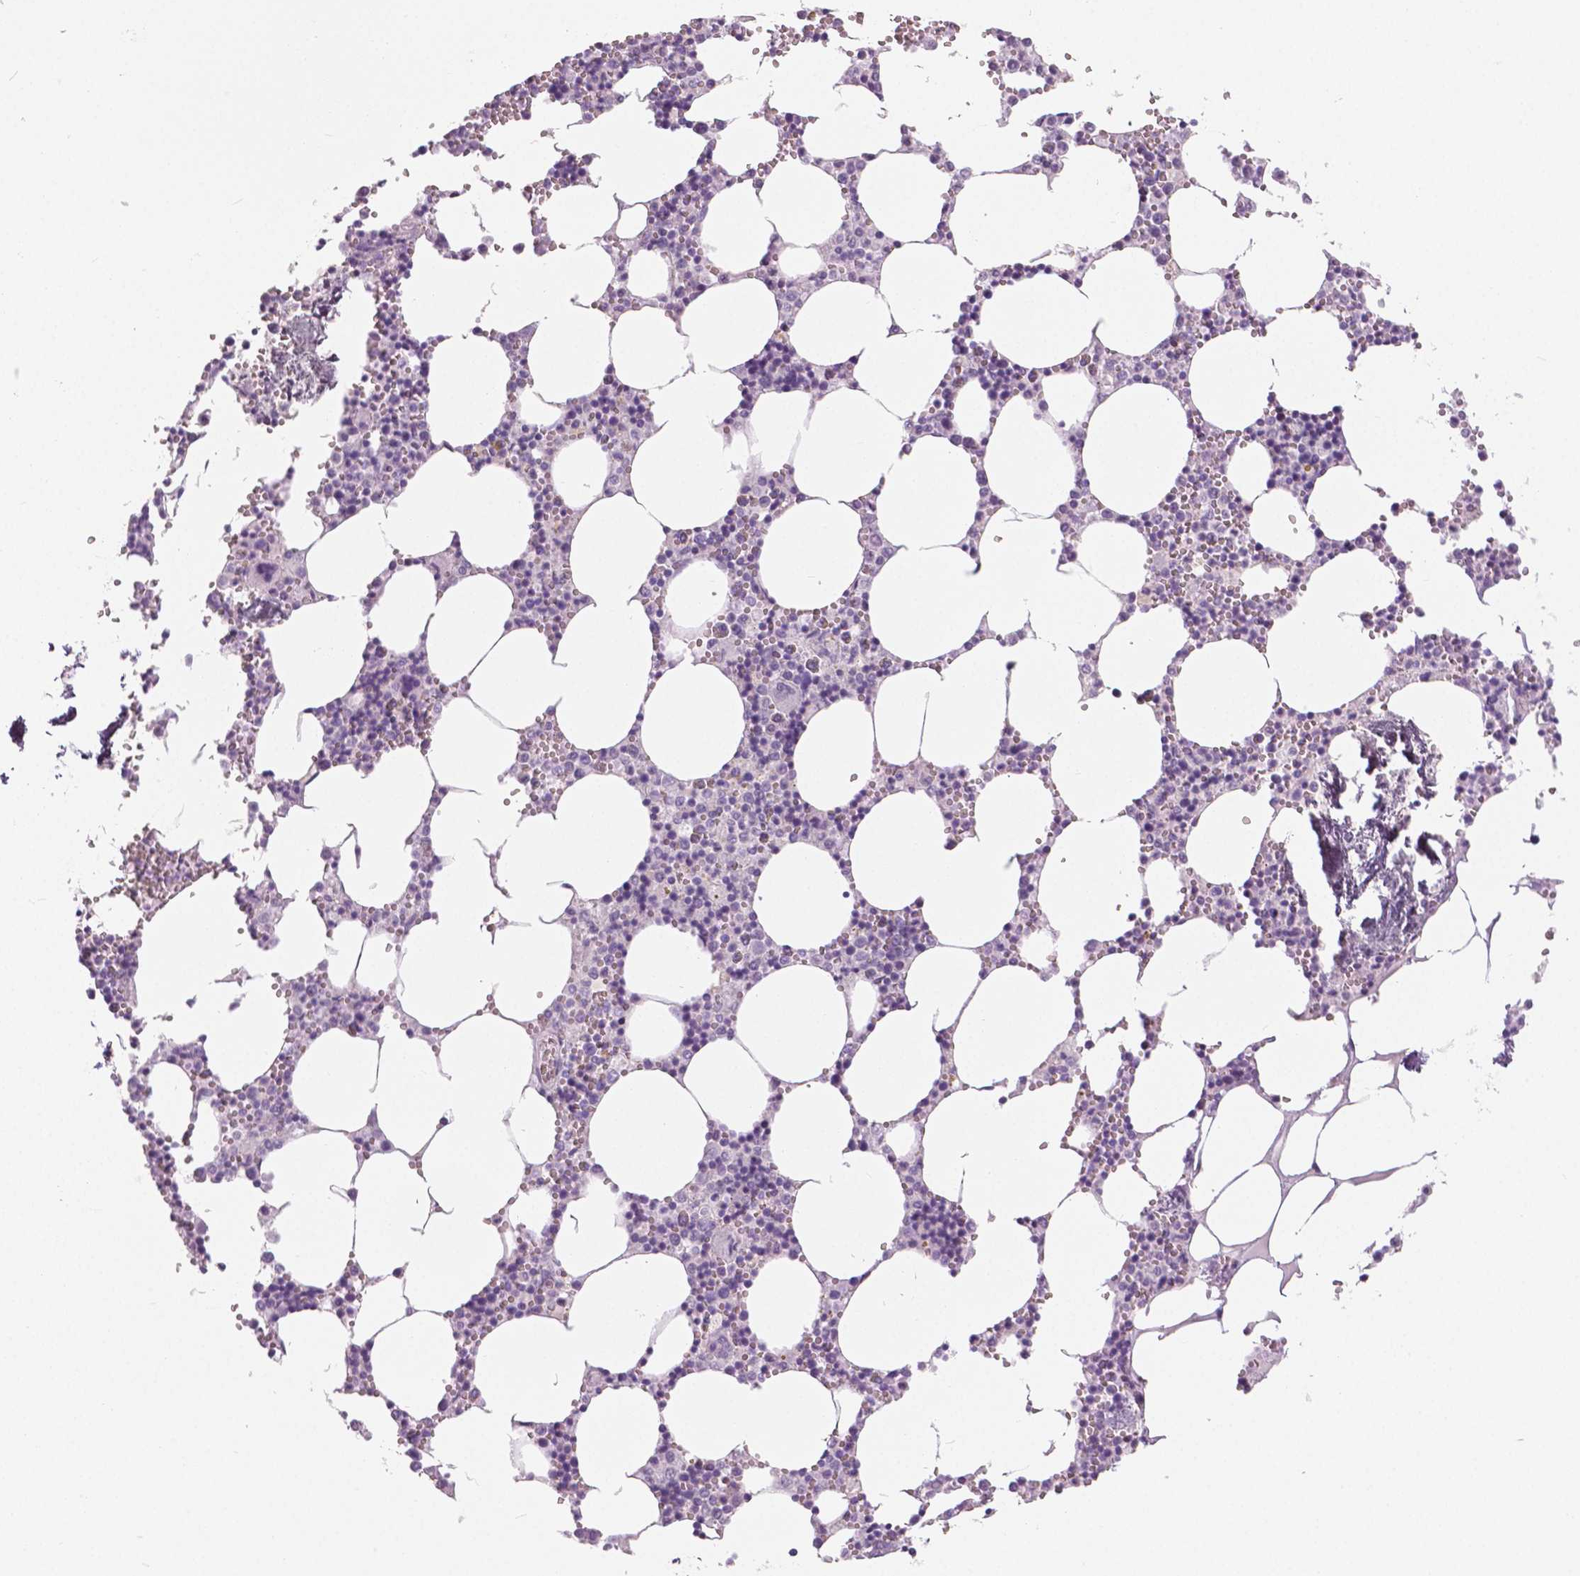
{"staining": {"intensity": "negative", "quantity": "none", "location": "none"}, "tissue": "bone marrow", "cell_type": "Hematopoietic cells", "image_type": "normal", "snomed": [{"axis": "morphology", "description": "Normal tissue, NOS"}, {"axis": "topography", "description": "Bone marrow"}], "caption": "Bone marrow stained for a protein using immunohistochemistry (IHC) shows no expression hematopoietic cells.", "gene": "SLC24A1", "patient": {"sex": "male", "age": 54}}